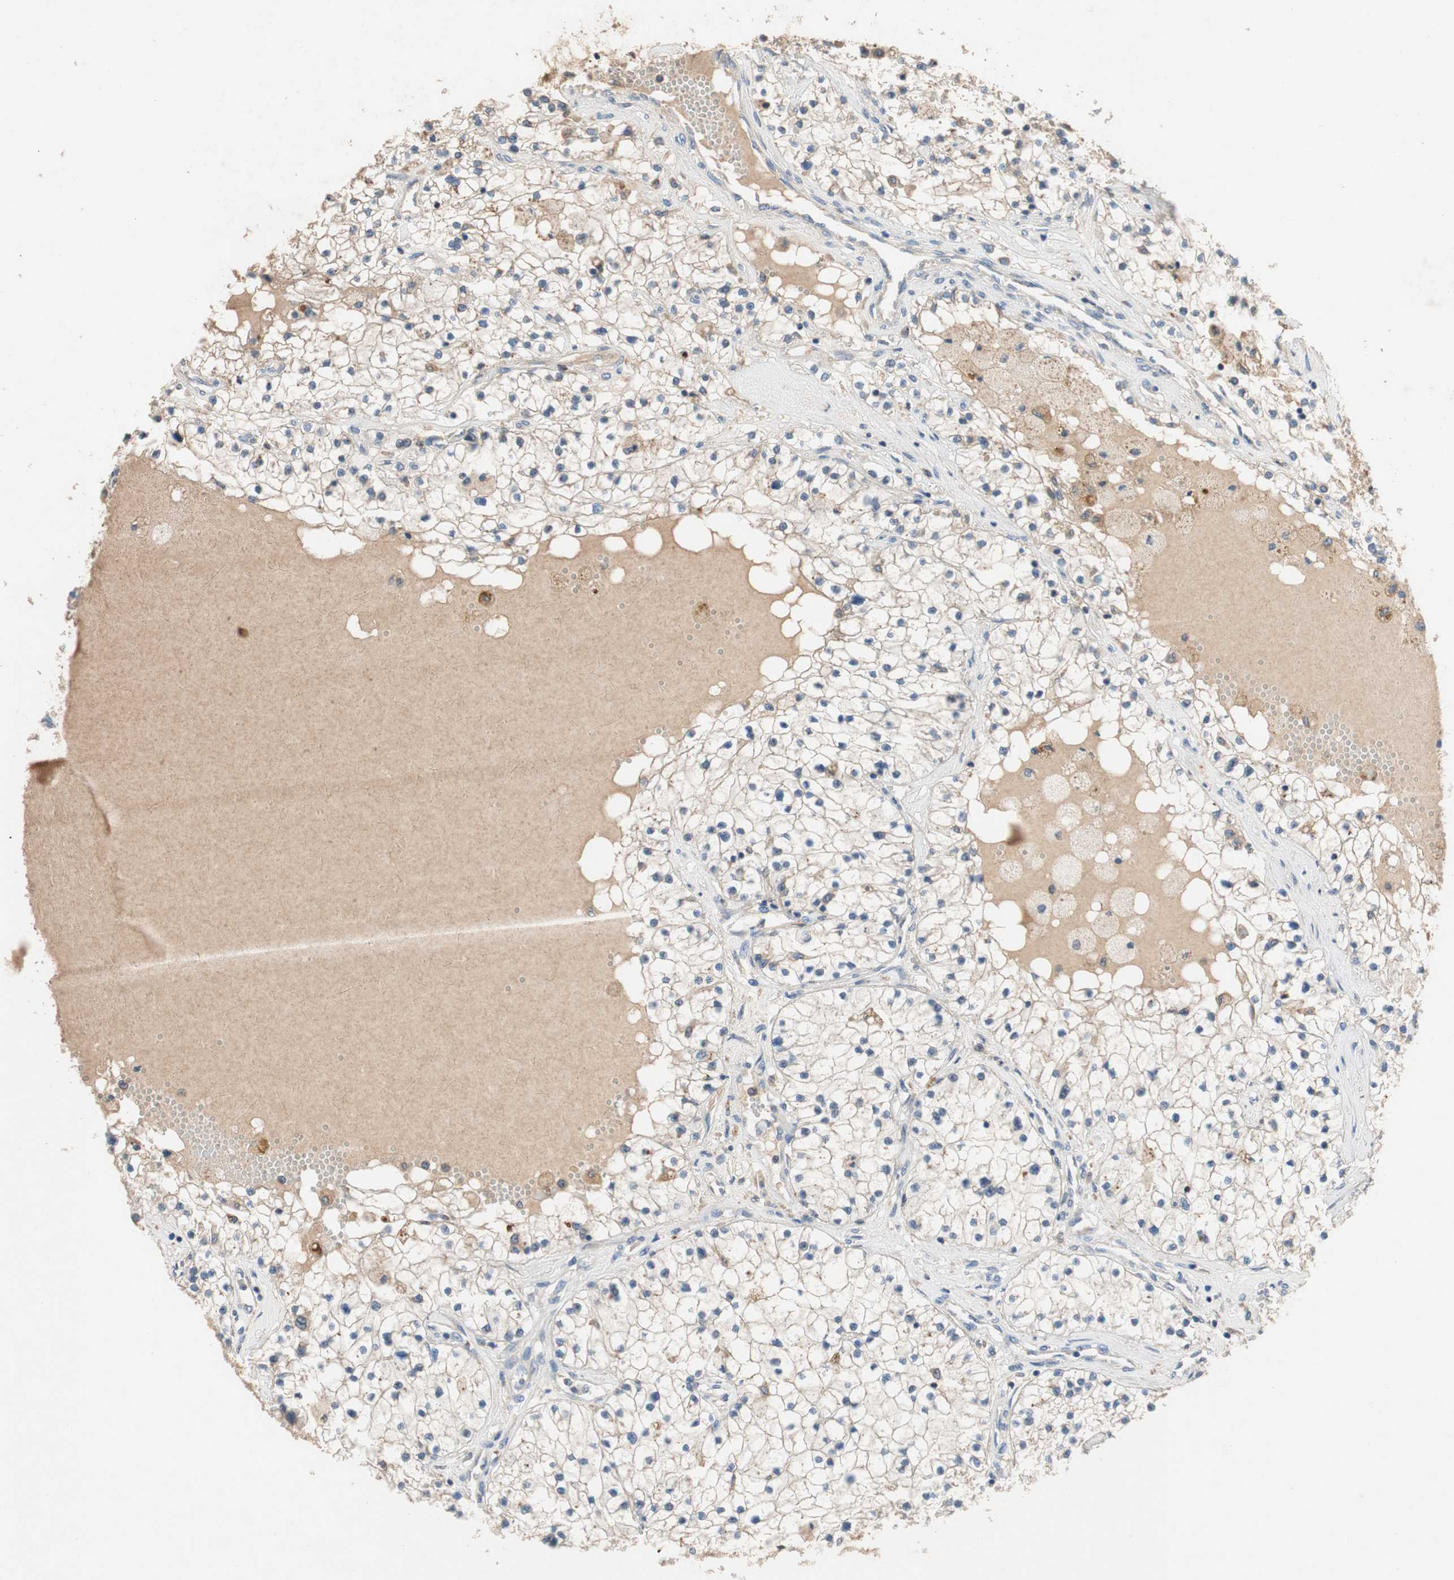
{"staining": {"intensity": "weak", "quantity": "25%-75%", "location": "cytoplasmic/membranous"}, "tissue": "renal cancer", "cell_type": "Tumor cells", "image_type": "cancer", "snomed": [{"axis": "morphology", "description": "Adenocarcinoma, NOS"}, {"axis": "topography", "description": "Kidney"}], "caption": "This photomicrograph reveals immunohistochemistry (IHC) staining of renal cancer, with low weak cytoplasmic/membranous staining in about 25%-75% of tumor cells.", "gene": "ADAP1", "patient": {"sex": "male", "age": 68}}